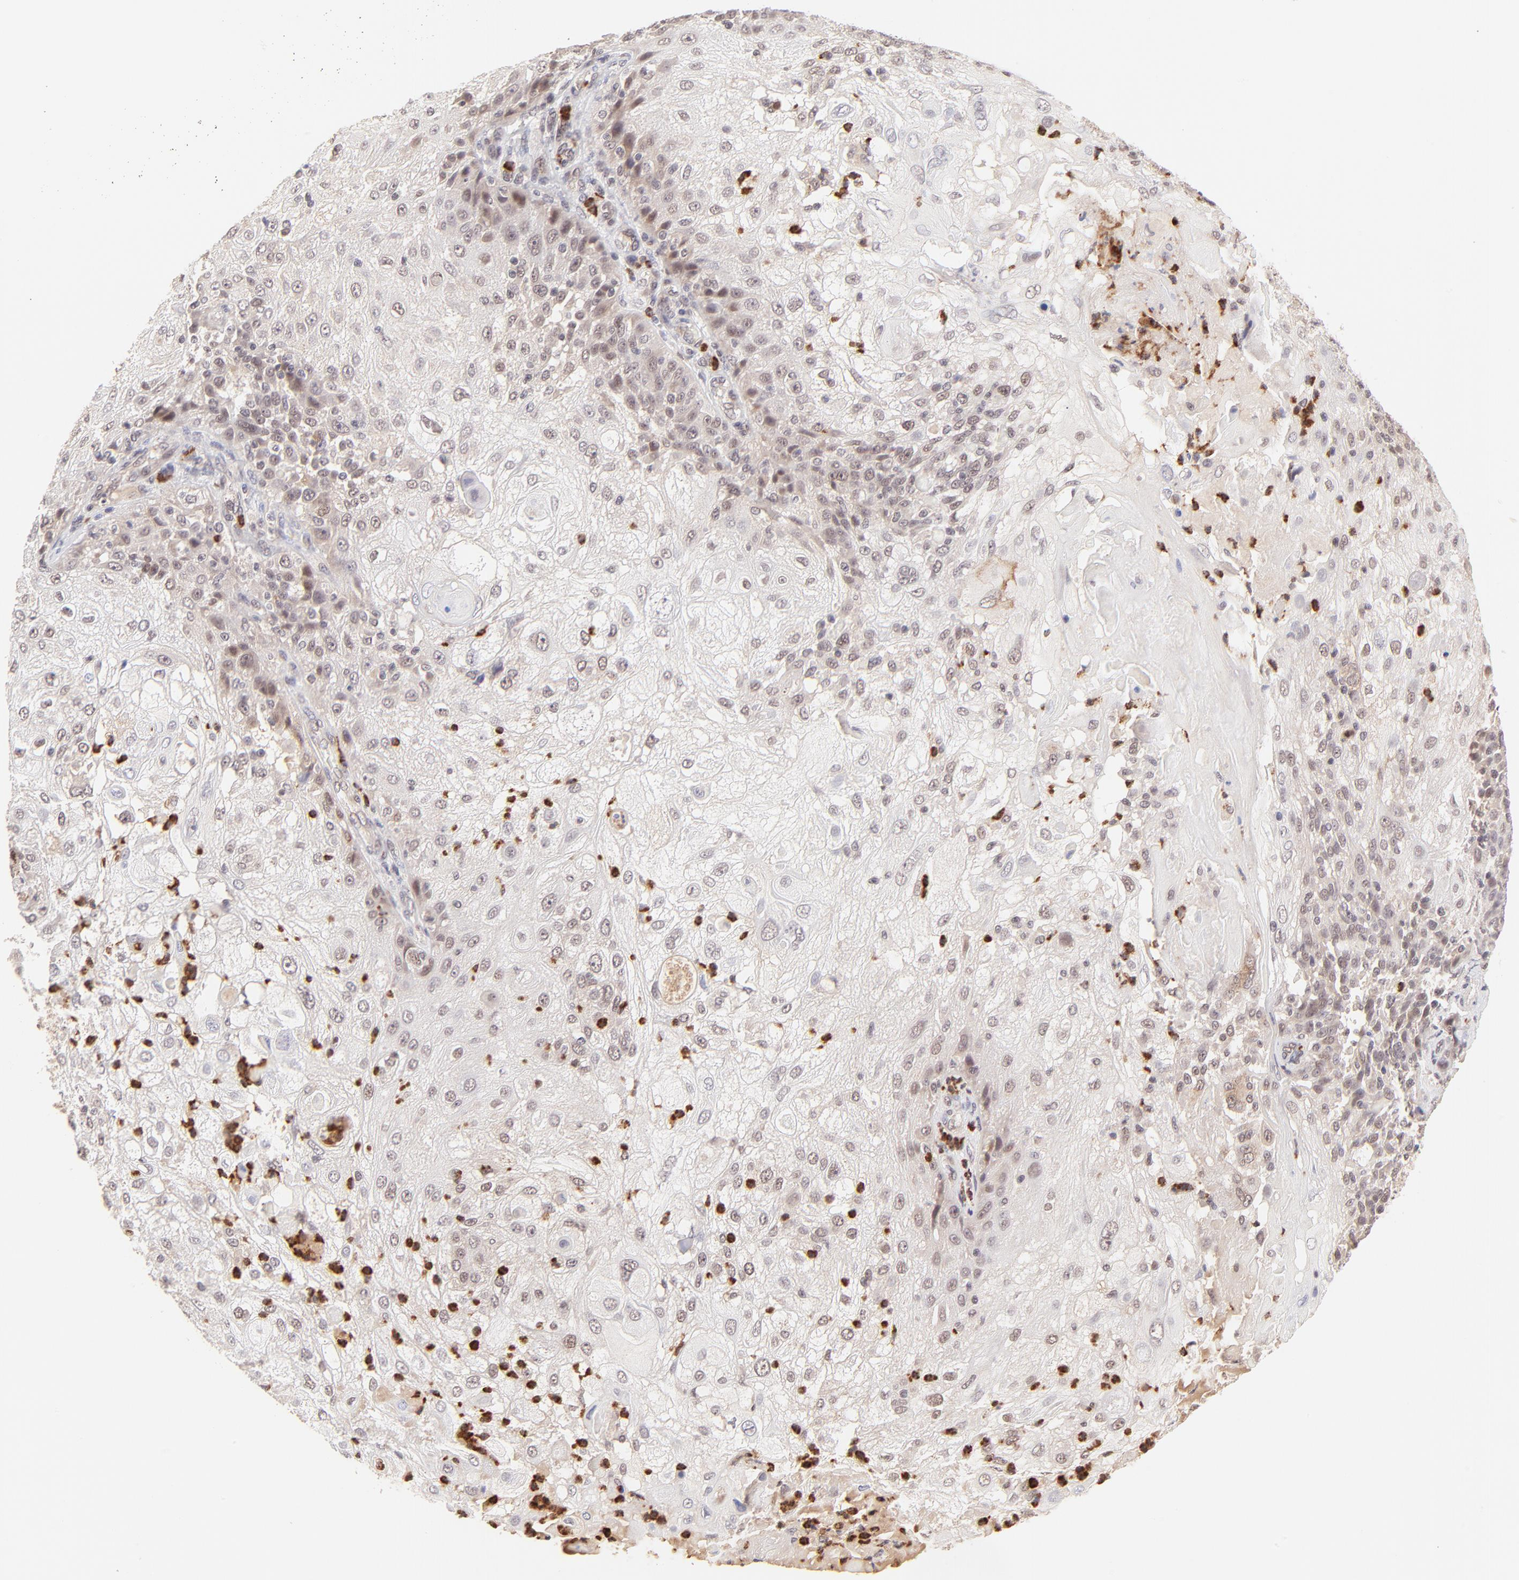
{"staining": {"intensity": "weak", "quantity": "25%-75%", "location": "nuclear"}, "tissue": "skin cancer", "cell_type": "Tumor cells", "image_type": "cancer", "snomed": [{"axis": "morphology", "description": "Normal tissue, NOS"}, {"axis": "morphology", "description": "Squamous cell carcinoma, NOS"}, {"axis": "topography", "description": "Skin"}], "caption": "There is low levels of weak nuclear positivity in tumor cells of skin cancer (squamous cell carcinoma), as demonstrated by immunohistochemical staining (brown color).", "gene": "MED12", "patient": {"sex": "female", "age": 83}}